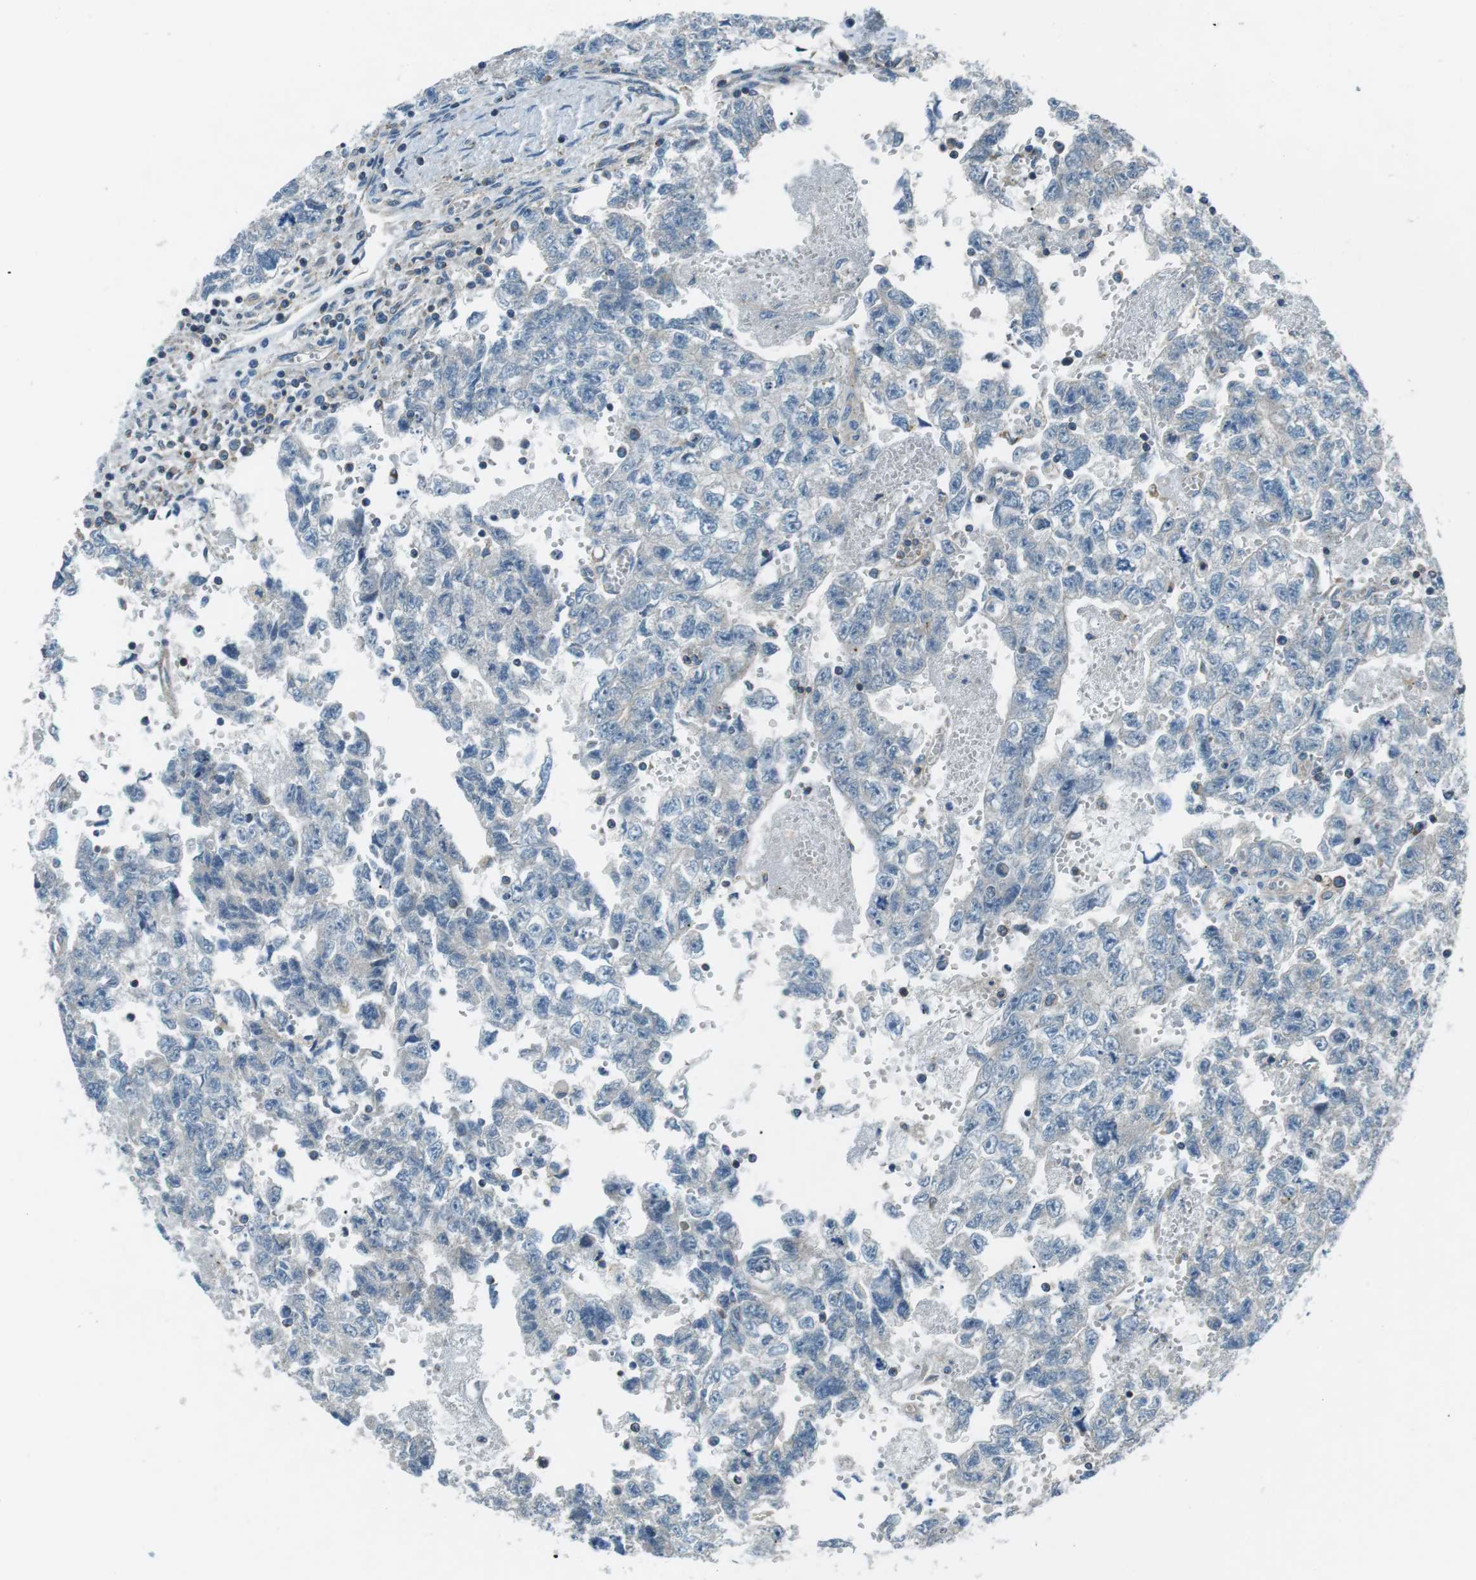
{"staining": {"intensity": "negative", "quantity": "none", "location": "none"}, "tissue": "testis cancer", "cell_type": "Tumor cells", "image_type": "cancer", "snomed": [{"axis": "morphology", "description": "Seminoma, NOS"}, {"axis": "morphology", "description": "Carcinoma, Embryonal, NOS"}, {"axis": "topography", "description": "Testis"}], "caption": "Seminoma (testis) stained for a protein using IHC demonstrates no expression tumor cells.", "gene": "FAM3B", "patient": {"sex": "male", "age": 38}}